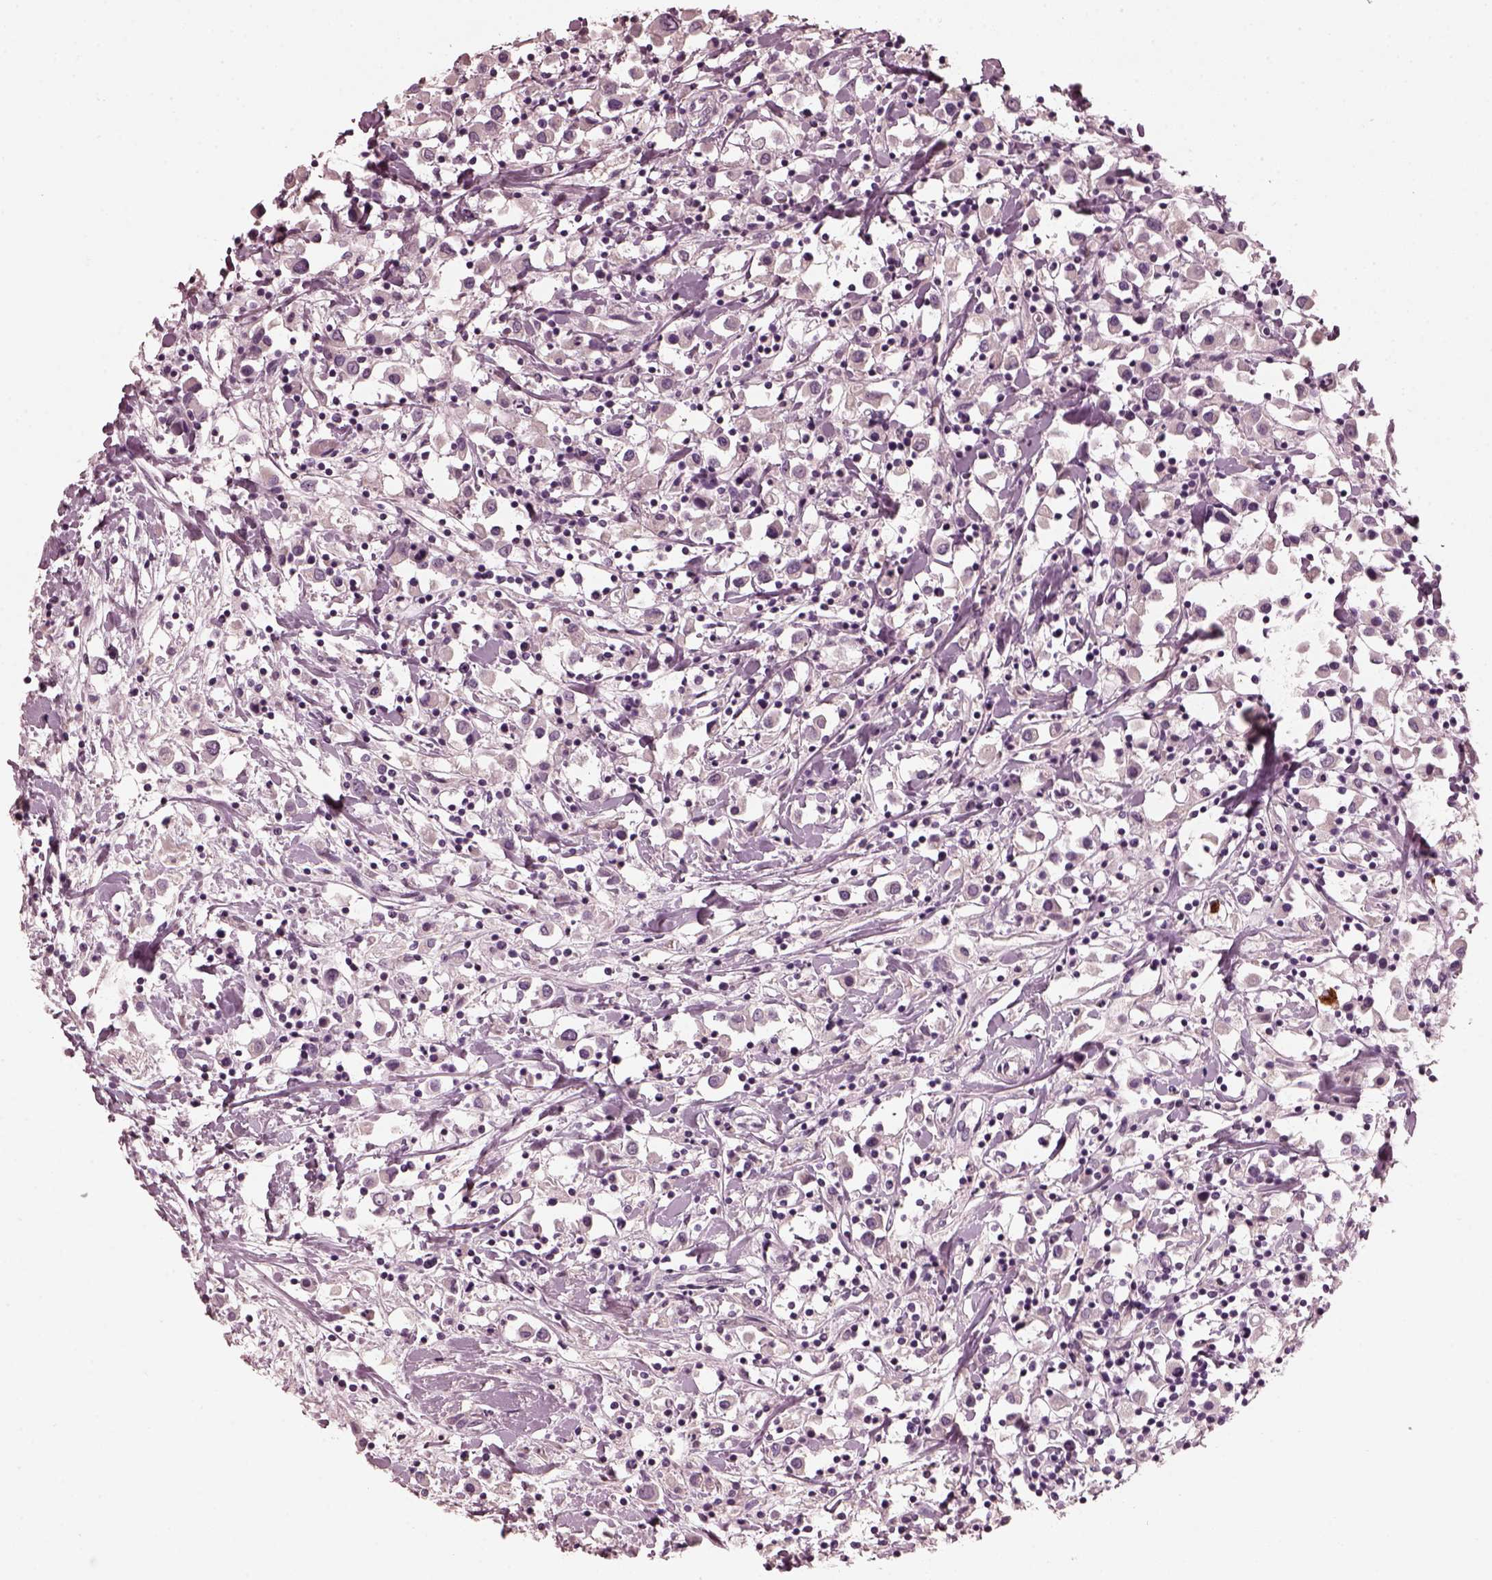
{"staining": {"intensity": "negative", "quantity": "none", "location": "none"}, "tissue": "breast cancer", "cell_type": "Tumor cells", "image_type": "cancer", "snomed": [{"axis": "morphology", "description": "Duct carcinoma"}, {"axis": "topography", "description": "Breast"}], "caption": "Immunohistochemical staining of human breast cancer (invasive ductal carcinoma) displays no significant staining in tumor cells. (Stains: DAB (3,3'-diaminobenzidine) immunohistochemistry with hematoxylin counter stain, Microscopy: brightfield microscopy at high magnification).", "gene": "CGA", "patient": {"sex": "female", "age": 61}}